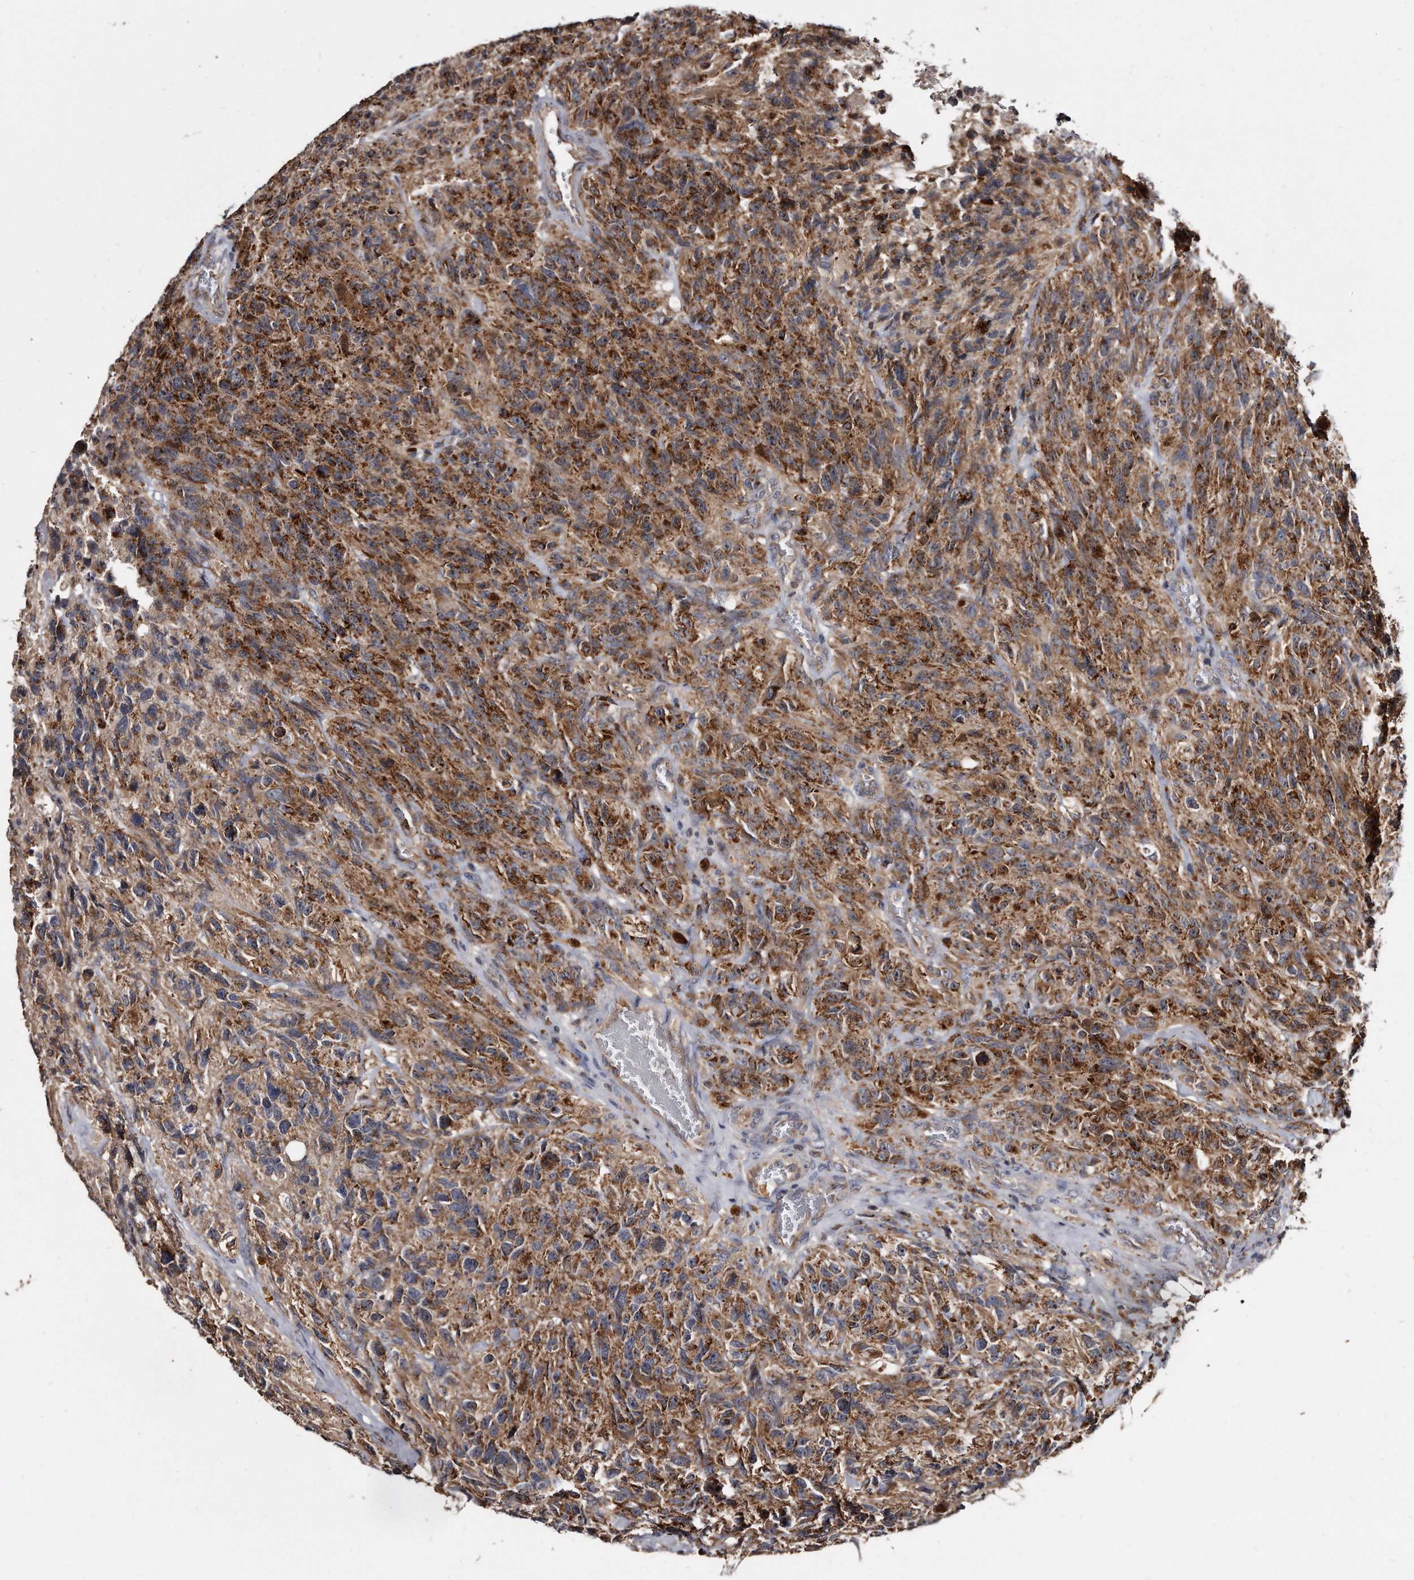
{"staining": {"intensity": "moderate", "quantity": ">75%", "location": "cytoplasmic/membranous"}, "tissue": "glioma", "cell_type": "Tumor cells", "image_type": "cancer", "snomed": [{"axis": "morphology", "description": "Glioma, malignant, High grade"}, {"axis": "topography", "description": "Brain"}], "caption": "The micrograph displays a brown stain indicating the presence of a protein in the cytoplasmic/membranous of tumor cells in high-grade glioma (malignant).", "gene": "FAM136A", "patient": {"sex": "male", "age": 69}}